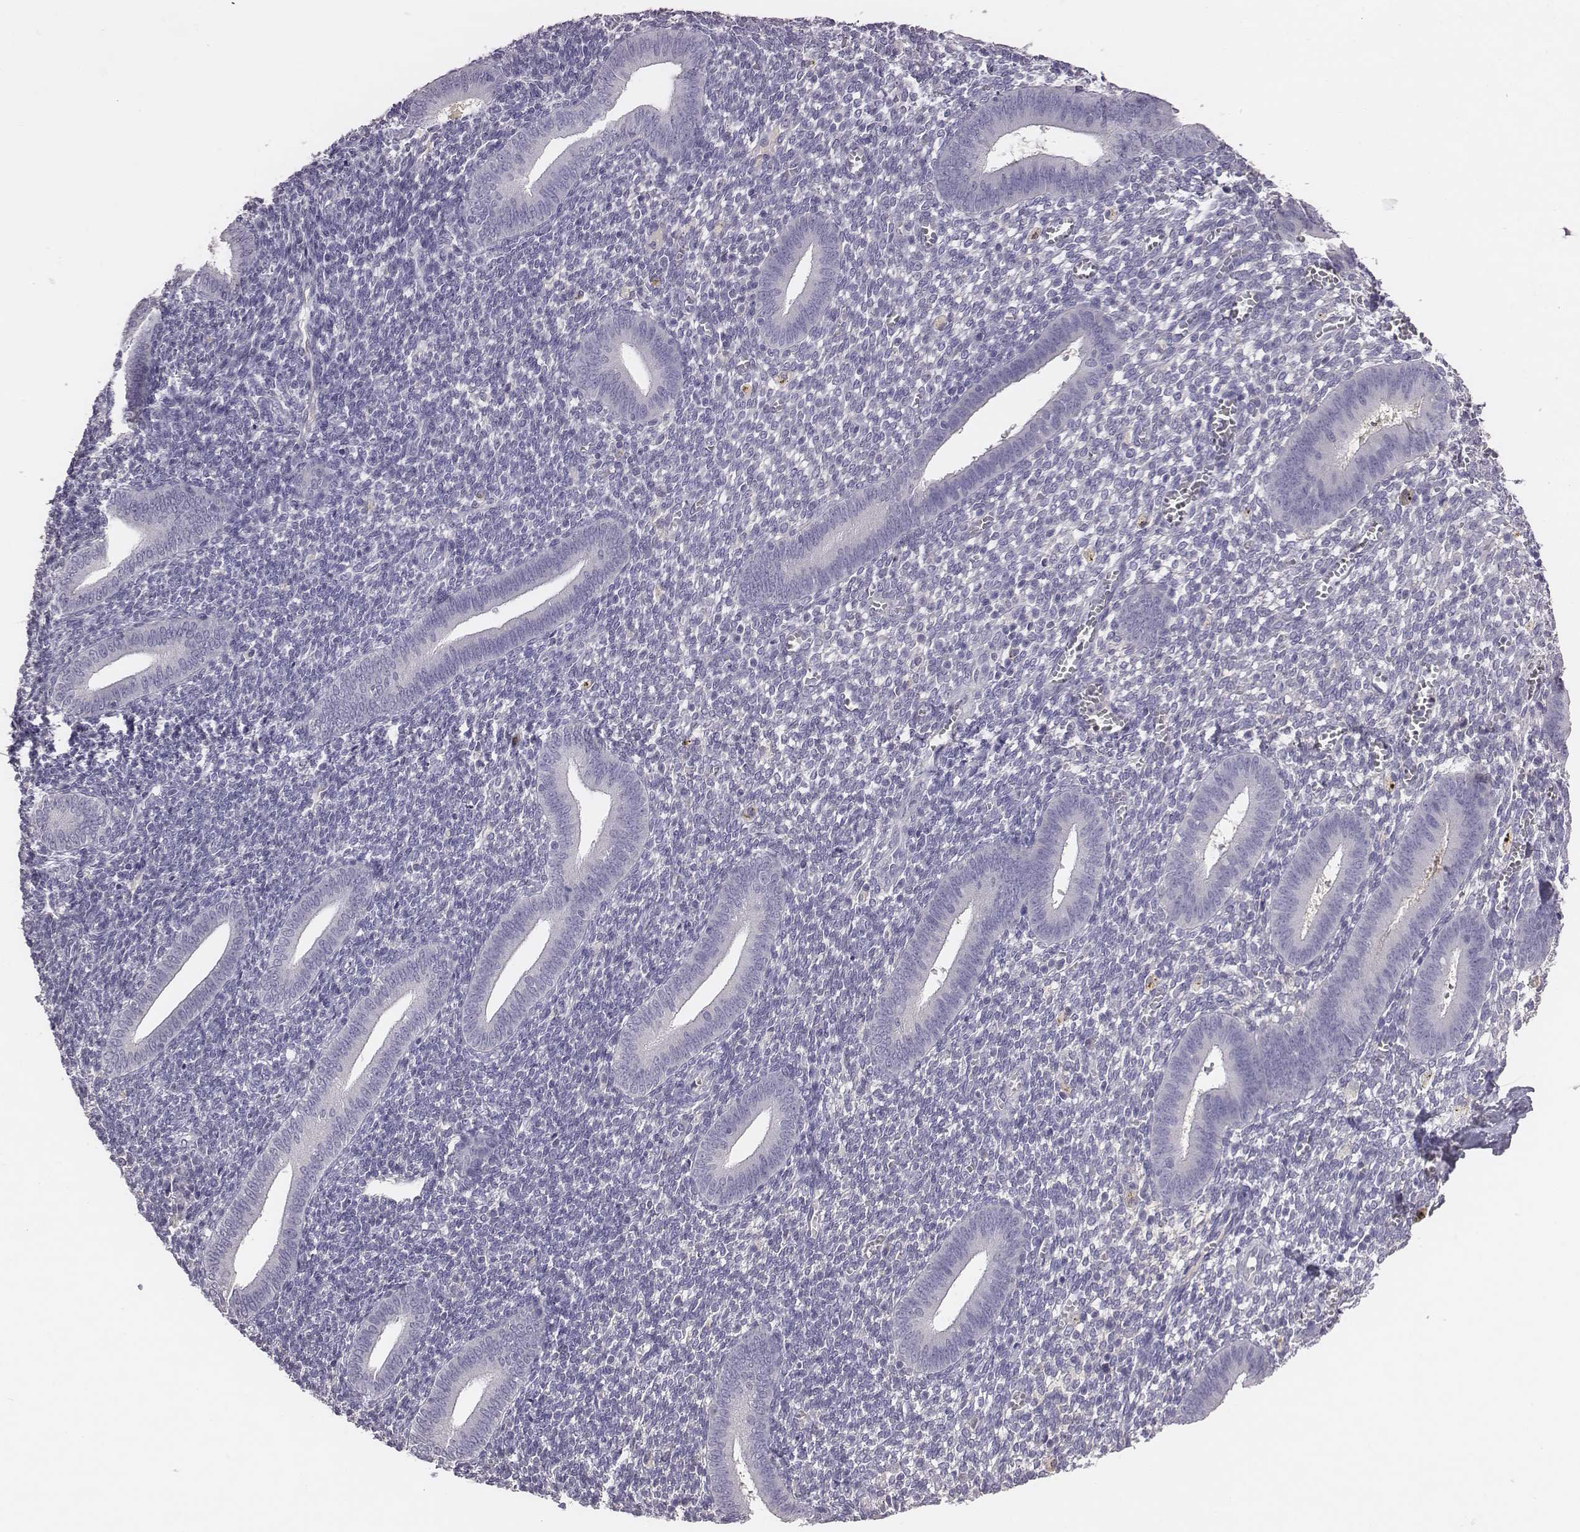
{"staining": {"intensity": "negative", "quantity": "none", "location": "none"}, "tissue": "endometrium", "cell_type": "Cells in endometrial stroma", "image_type": "normal", "snomed": [{"axis": "morphology", "description": "Normal tissue, NOS"}, {"axis": "topography", "description": "Endometrium"}], "caption": "Cells in endometrial stroma show no significant protein expression in normal endometrium. Brightfield microscopy of immunohistochemistry (IHC) stained with DAB (brown) and hematoxylin (blue), captured at high magnification.", "gene": "EN1", "patient": {"sex": "female", "age": 25}}